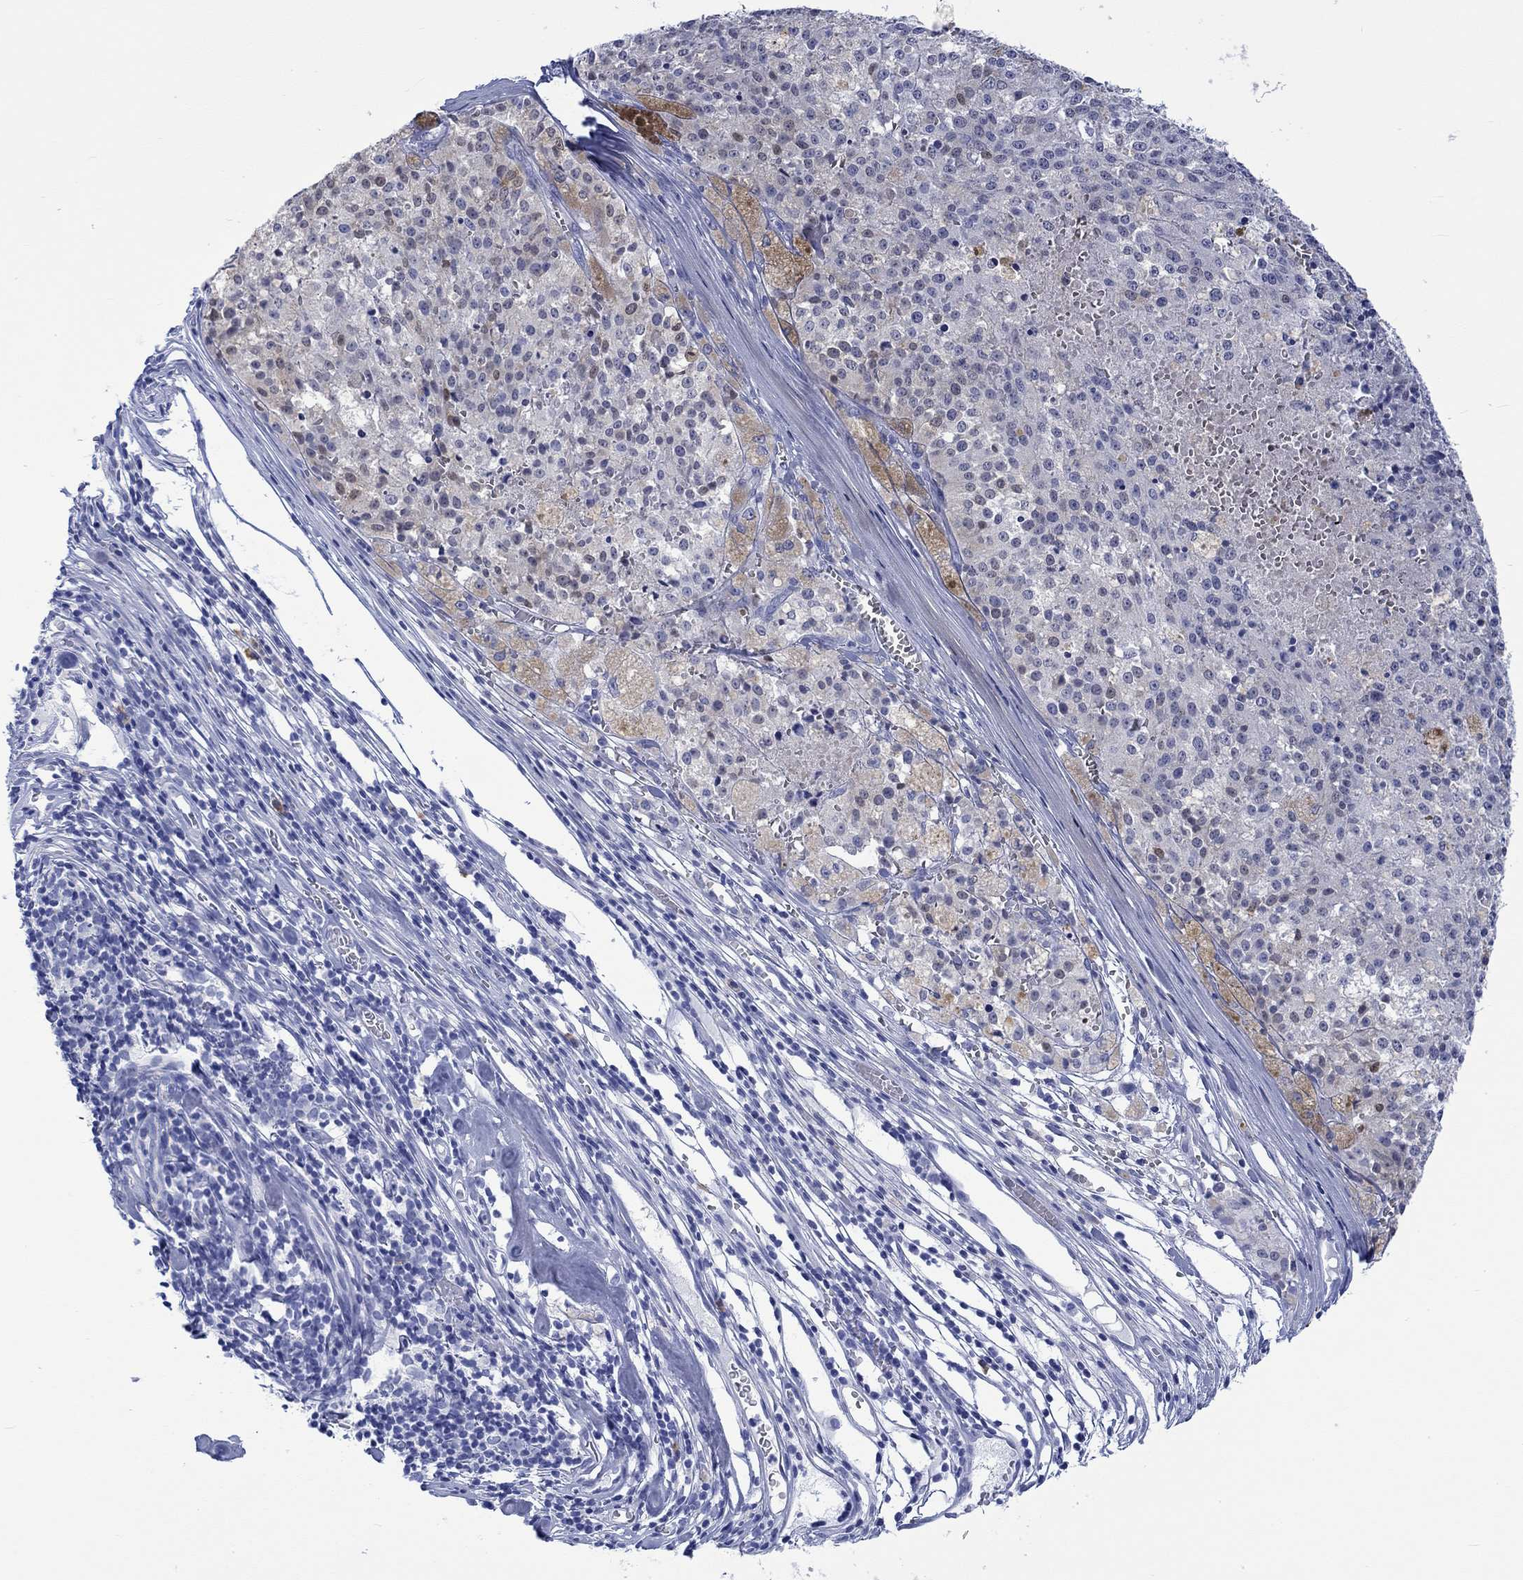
{"staining": {"intensity": "negative", "quantity": "none", "location": "none"}, "tissue": "melanoma", "cell_type": "Tumor cells", "image_type": "cancer", "snomed": [{"axis": "morphology", "description": "Malignant melanoma, Metastatic site"}, {"axis": "topography", "description": "Lymph node"}], "caption": "DAB (3,3'-diaminobenzidine) immunohistochemical staining of melanoma reveals no significant positivity in tumor cells.", "gene": "MSI1", "patient": {"sex": "female", "age": 64}}